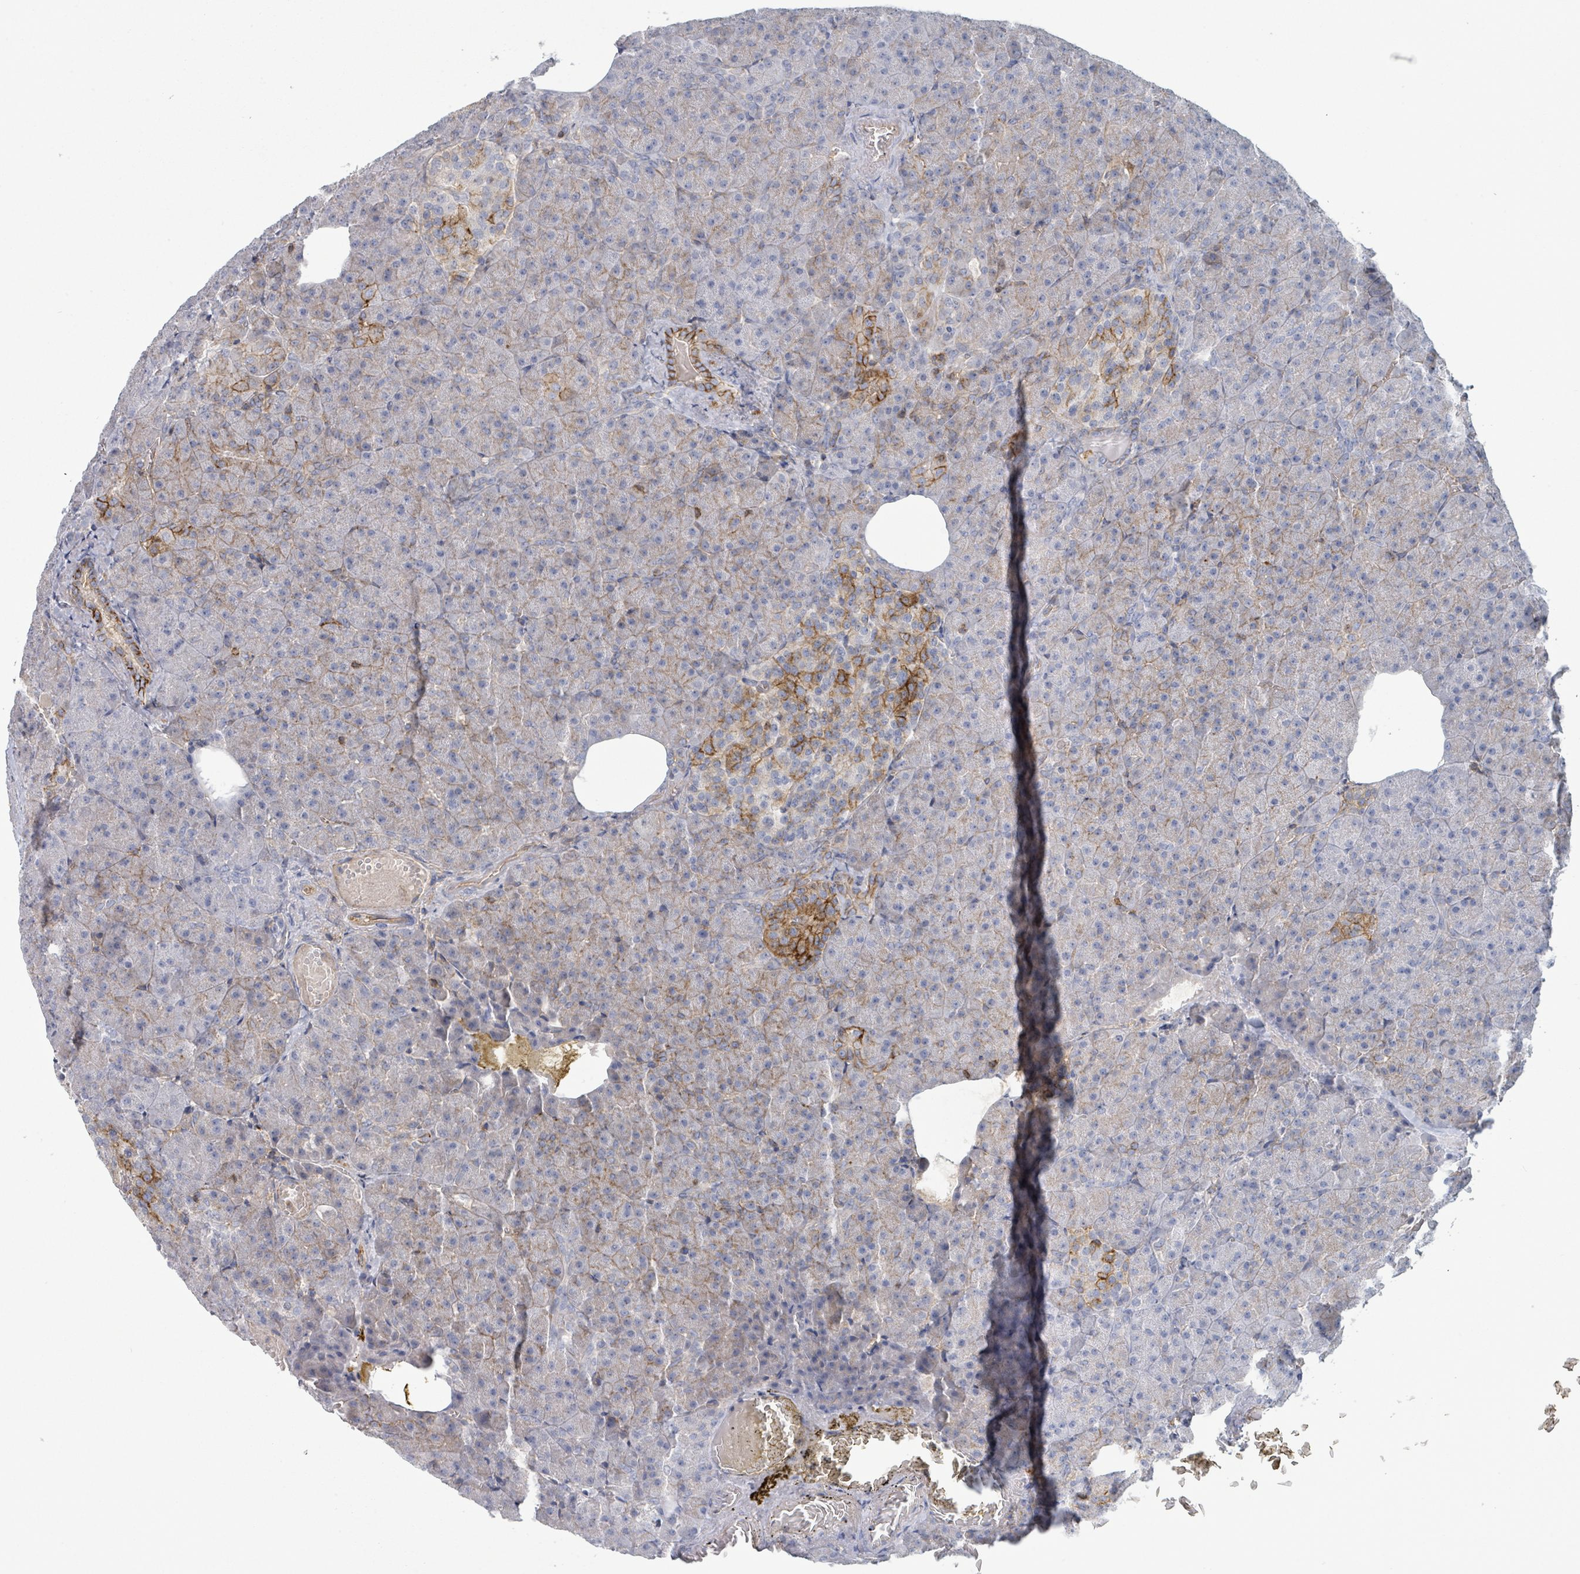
{"staining": {"intensity": "moderate", "quantity": "<25%", "location": "cytoplasmic/membranous"}, "tissue": "pancreas", "cell_type": "Exocrine glandular cells", "image_type": "normal", "snomed": [{"axis": "morphology", "description": "Normal tissue, NOS"}, {"axis": "topography", "description": "Pancreas"}], "caption": "A photomicrograph of pancreas stained for a protein displays moderate cytoplasmic/membranous brown staining in exocrine glandular cells.", "gene": "TNFRSF14", "patient": {"sex": "female", "age": 74}}